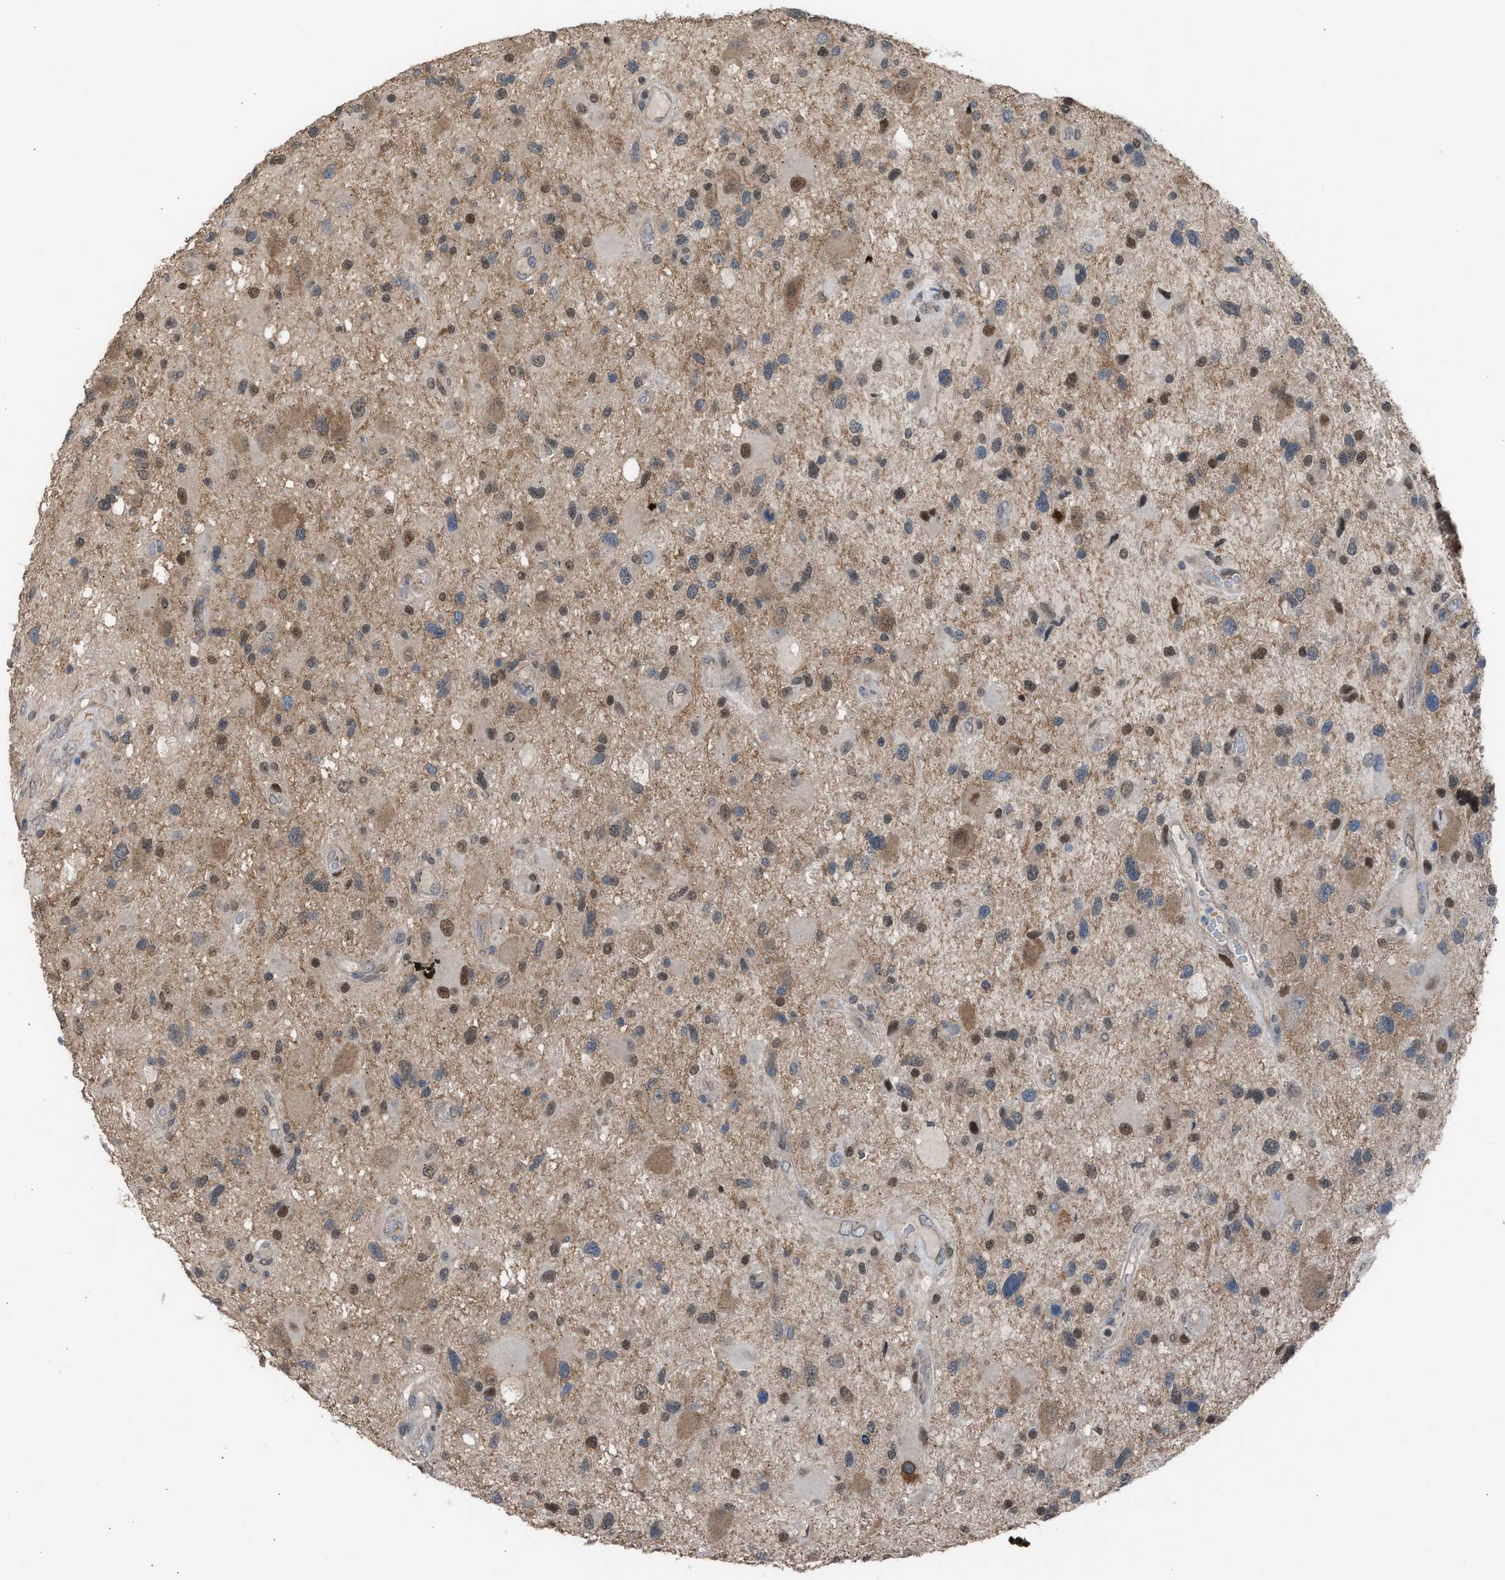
{"staining": {"intensity": "moderate", "quantity": "25%-75%", "location": "cytoplasmic/membranous,nuclear"}, "tissue": "glioma", "cell_type": "Tumor cells", "image_type": "cancer", "snomed": [{"axis": "morphology", "description": "Glioma, malignant, High grade"}, {"axis": "topography", "description": "Brain"}], "caption": "Moderate cytoplasmic/membranous and nuclear protein staining is seen in approximately 25%-75% of tumor cells in glioma.", "gene": "CRTC1", "patient": {"sex": "male", "age": 33}}